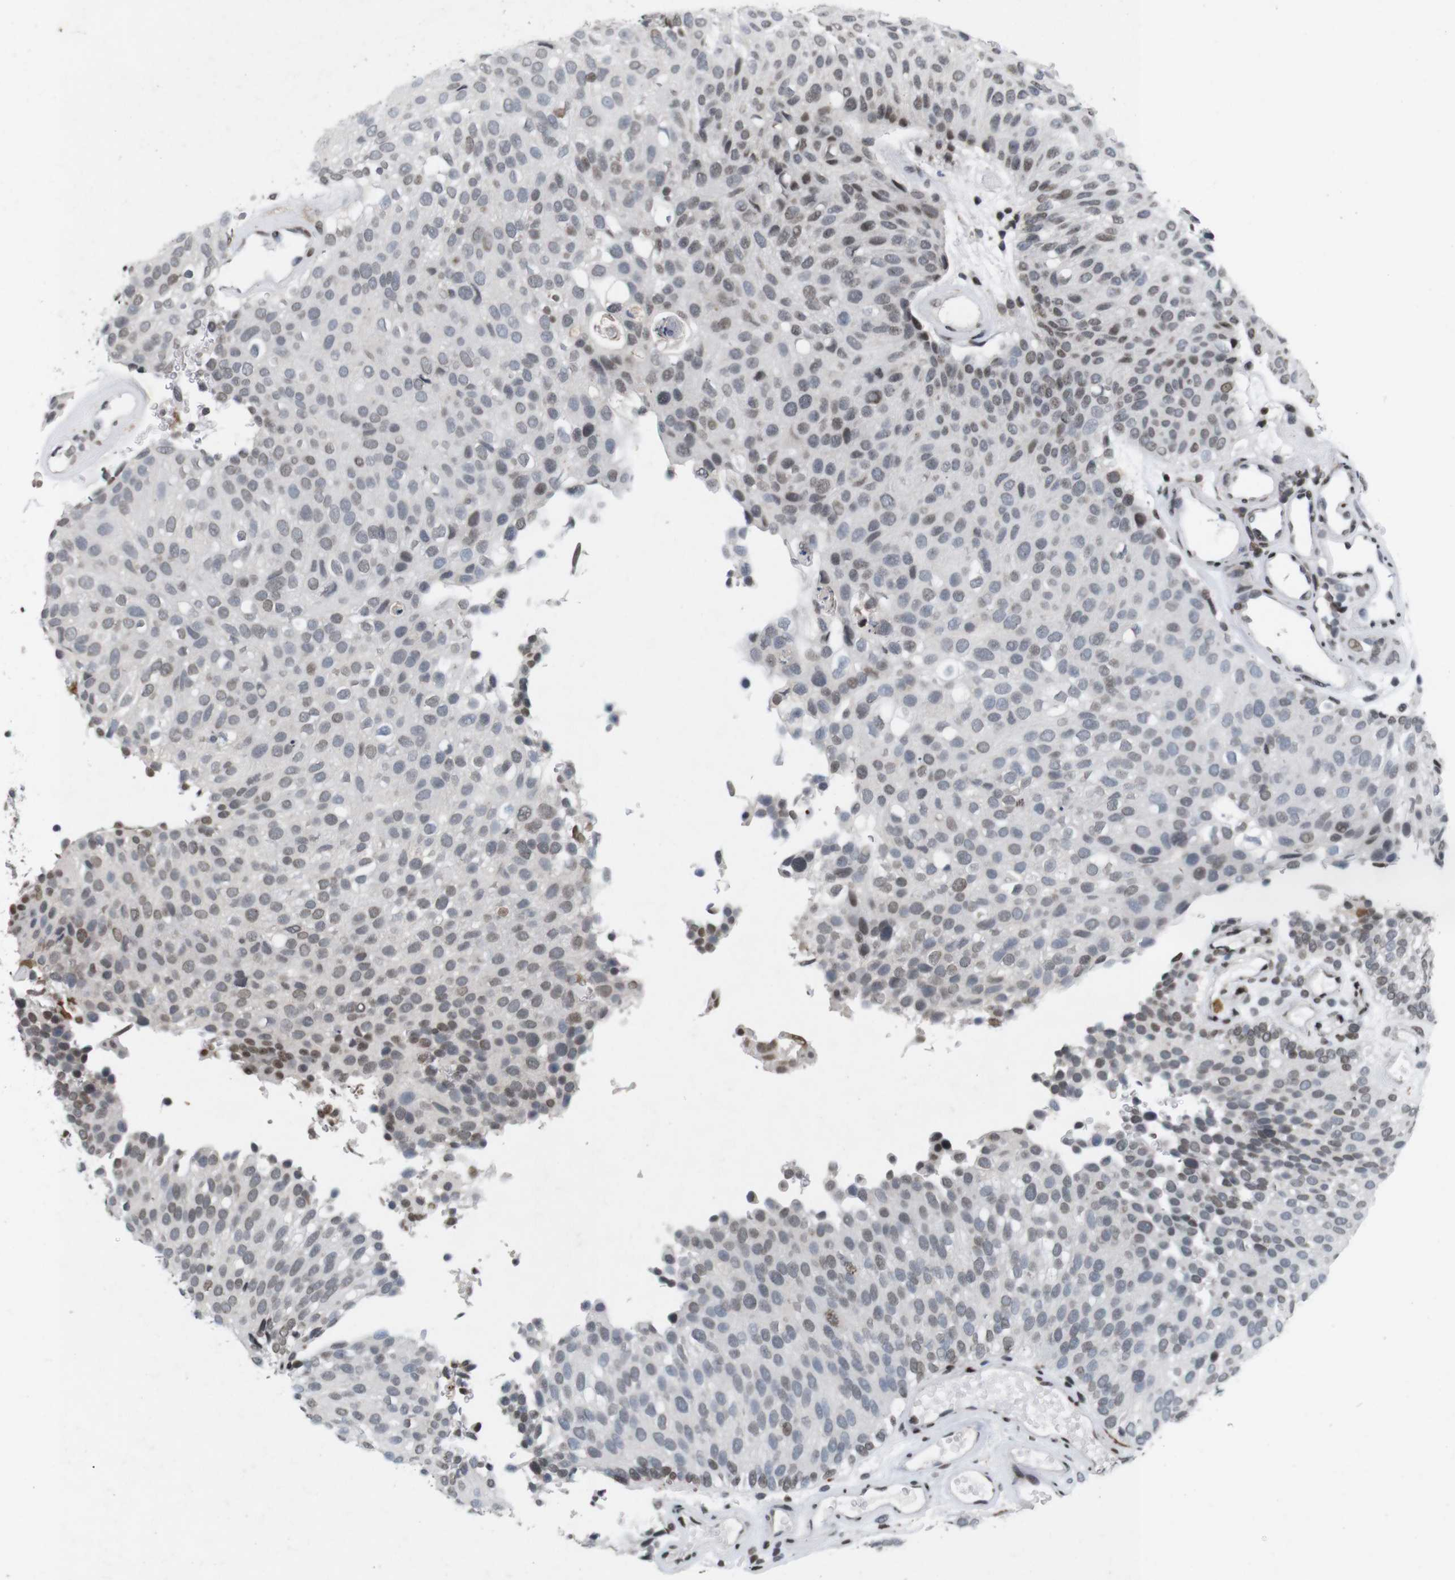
{"staining": {"intensity": "weak", "quantity": "25%-75%", "location": "nuclear"}, "tissue": "urothelial cancer", "cell_type": "Tumor cells", "image_type": "cancer", "snomed": [{"axis": "morphology", "description": "Urothelial carcinoma, Low grade"}, {"axis": "topography", "description": "Urinary bladder"}], "caption": "Immunohistochemistry (DAB) staining of human low-grade urothelial carcinoma exhibits weak nuclear protein expression in approximately 25%-75% of tumor cells. The staining is performed using DAB (3,3'-diaminobenzidine) brown chromogen to label protein expression. The nuclei are counter-stained blue using hematoxylin.", "gene": "MAGEH1", "patient": {"sex": "male", "age": 78}}